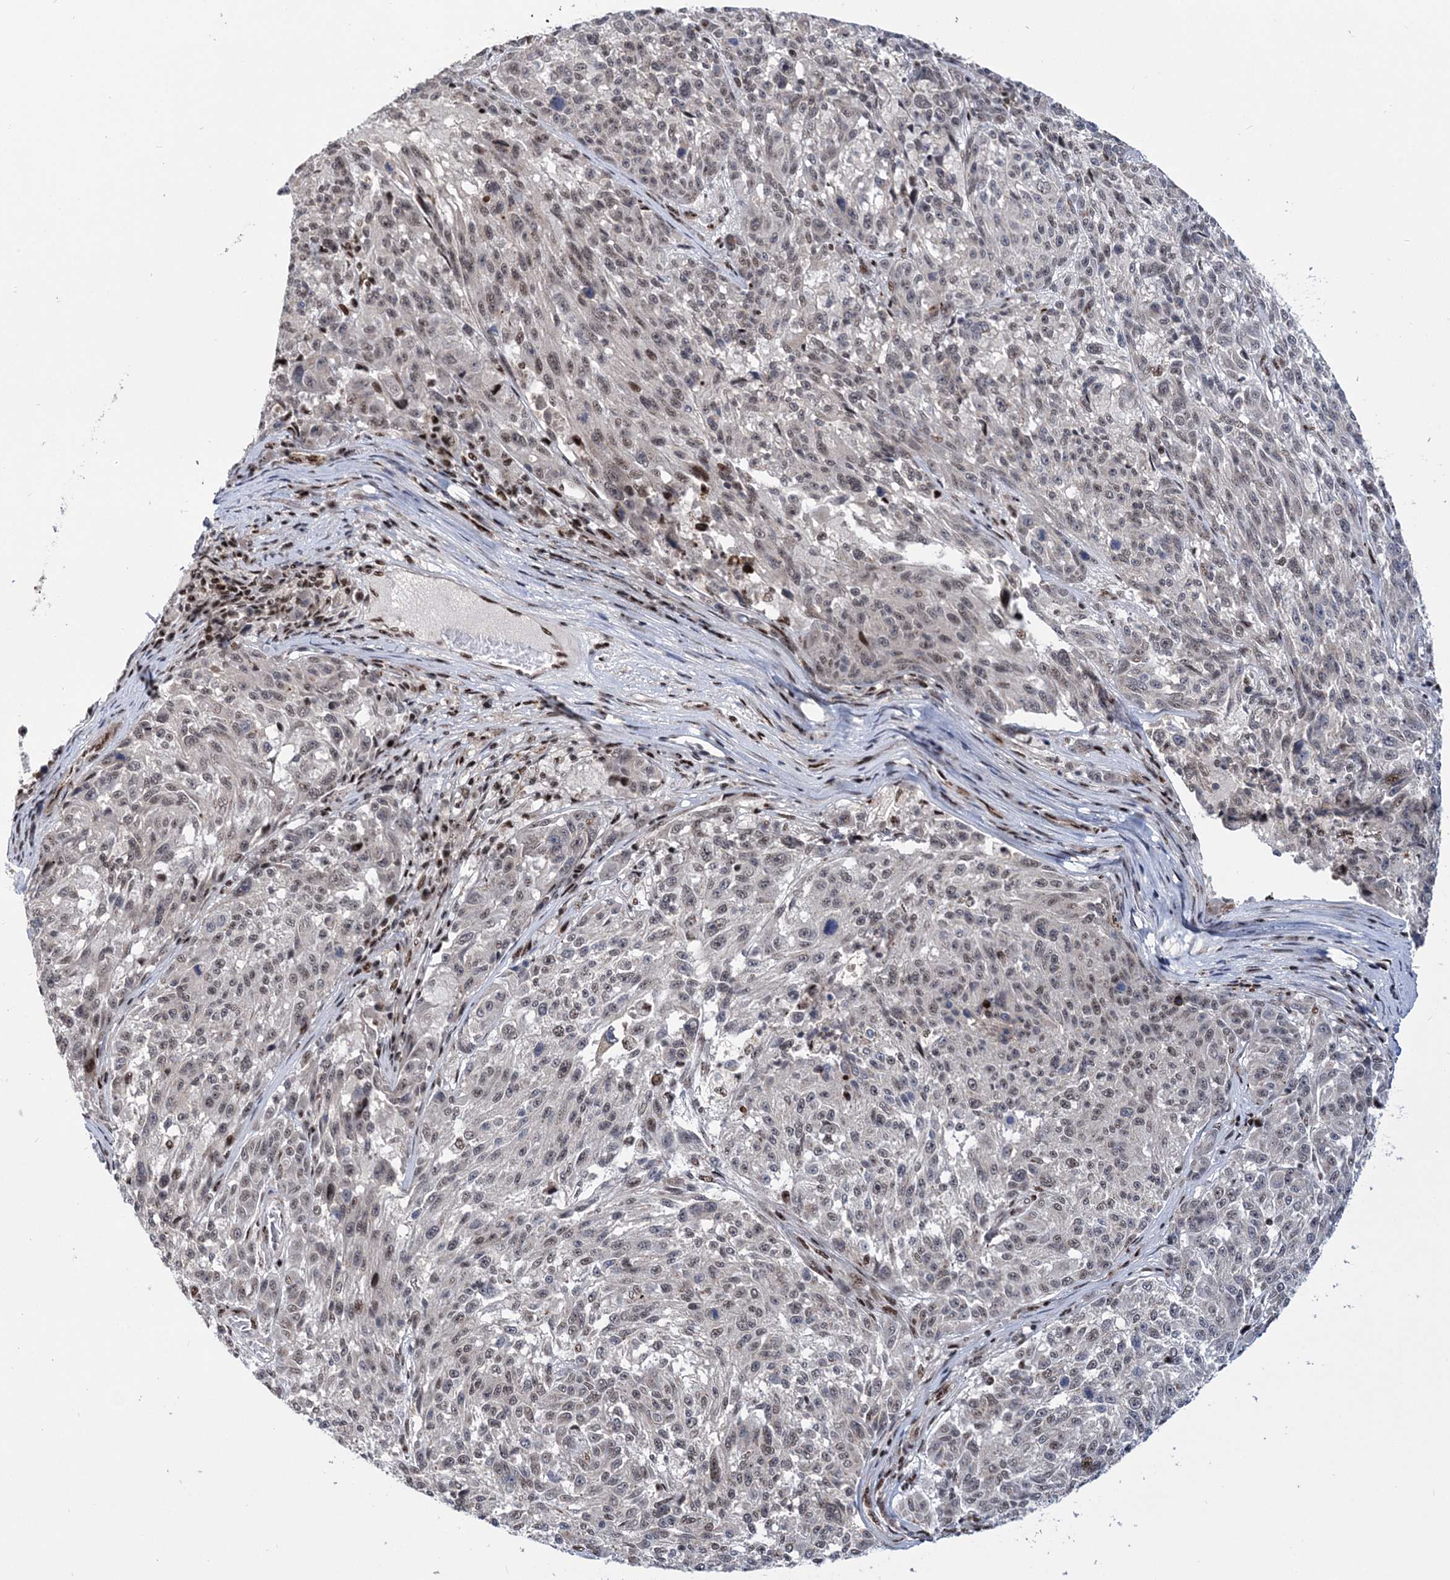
{"staining": {"intensity": "moderate", "quantity": "<25%", "location": "nuclear"}, "tissue": "melanoma", "cell_type": "Tumor cells", "image_type": "cancer", "snomed": [{"axis": "morphology", "description": "Malignant melanoma, NOS"}, {"axis": "topography", "description": "Skin"}], "caption": "Melanoma stained with a brown dye demonstrates moderate nuclear positive staining in approximately <25% of tumor cells.", "gene": "TATDN2", "patient": {"sex": "male", "age": 53}}